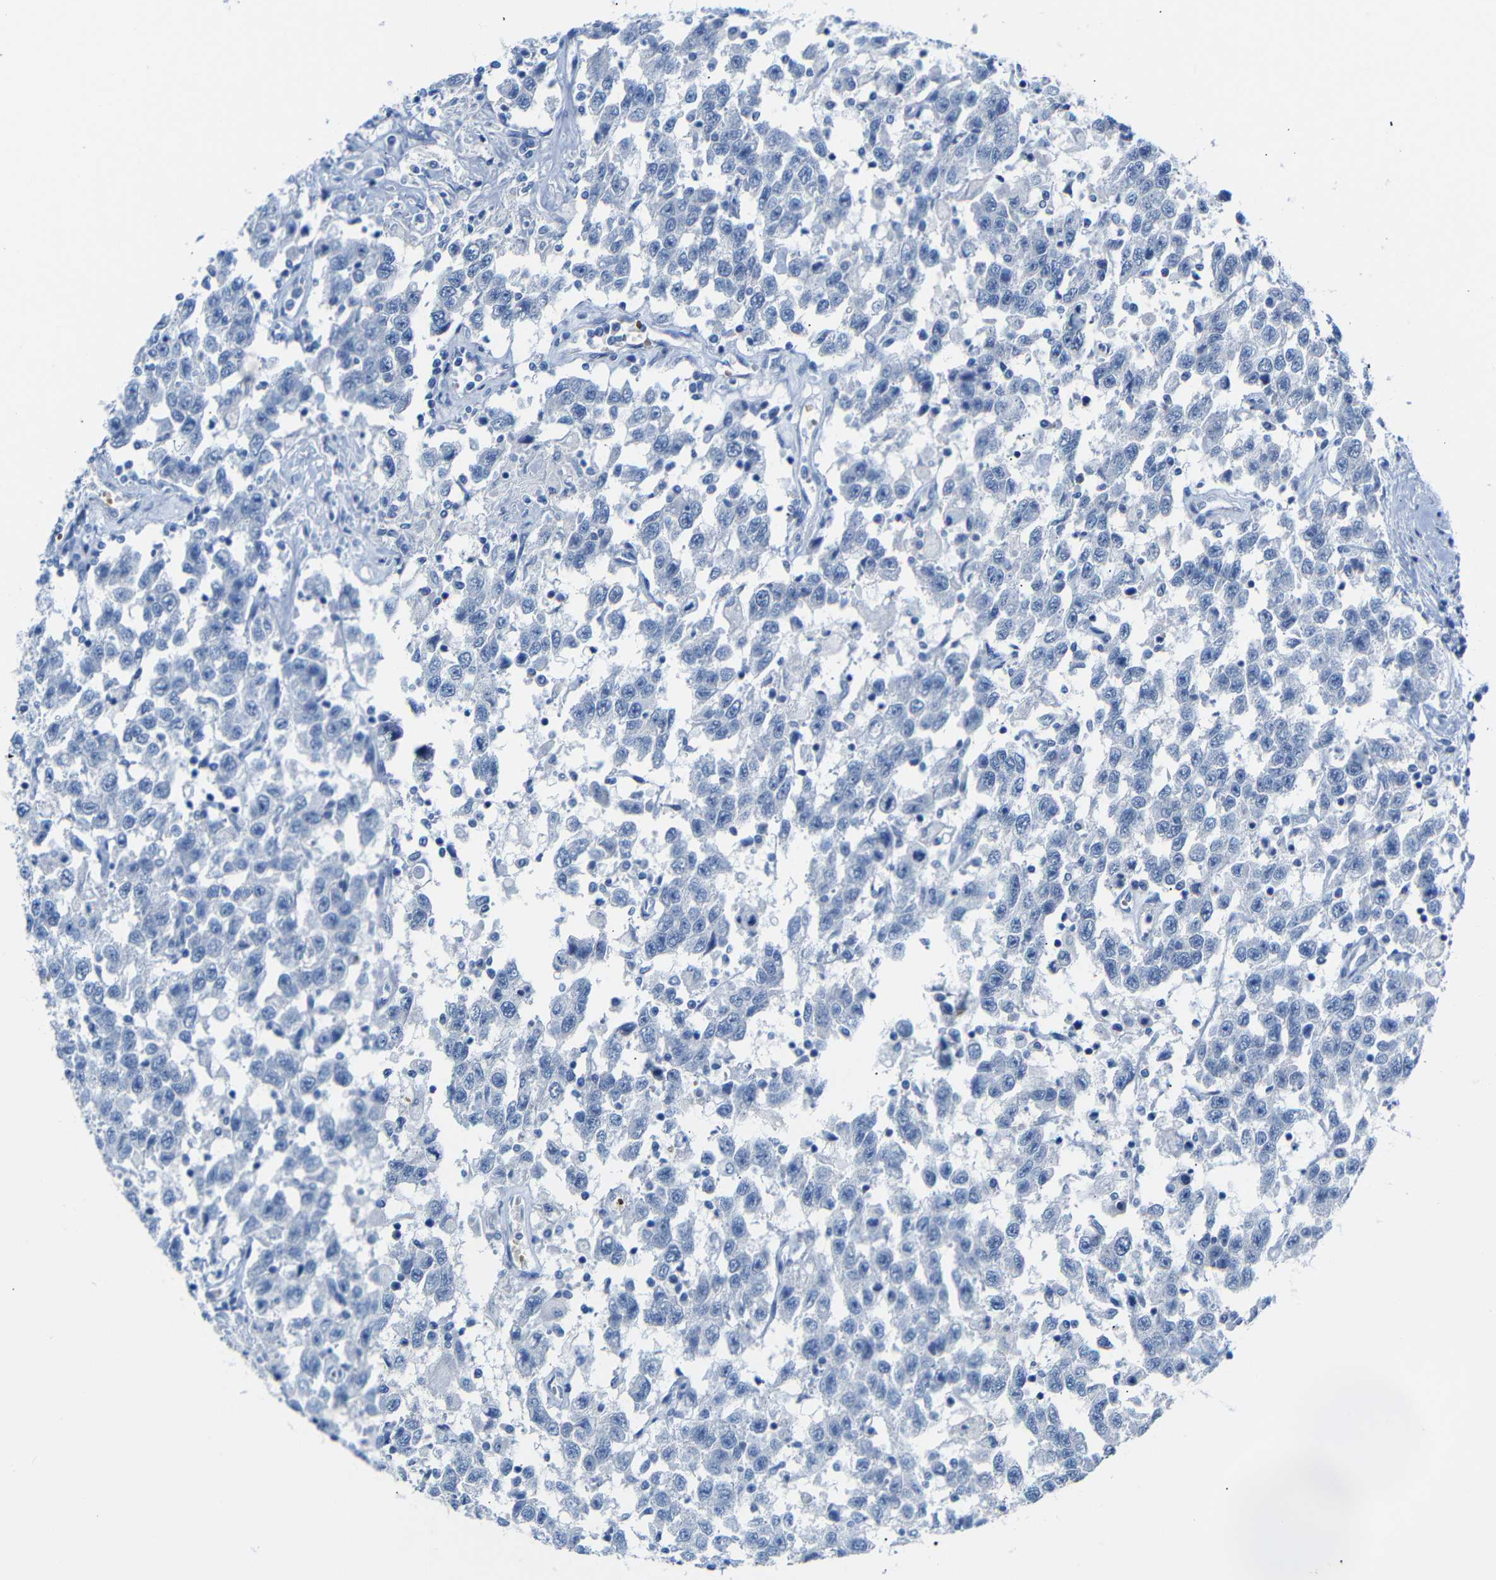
{"staining": {"intensity": "negative", "quantity": "none", "location": "none"}, "tissue": "testis cancer", "cell_type": "Tumor cells", "image_type": "cancer", "snomed": [{"axis": "morphology", "description": "Seminoma, NOS"}, {"axis": "topography", "description": "Testis"}], "caption": "High power microscopy photomicrograph of an IHC histopathology image of seminoma (testis), revealing no significant staining in tumor cells.", "gene": "ERVMER34-1", "patient": {"sex": "male", "age": 41}}